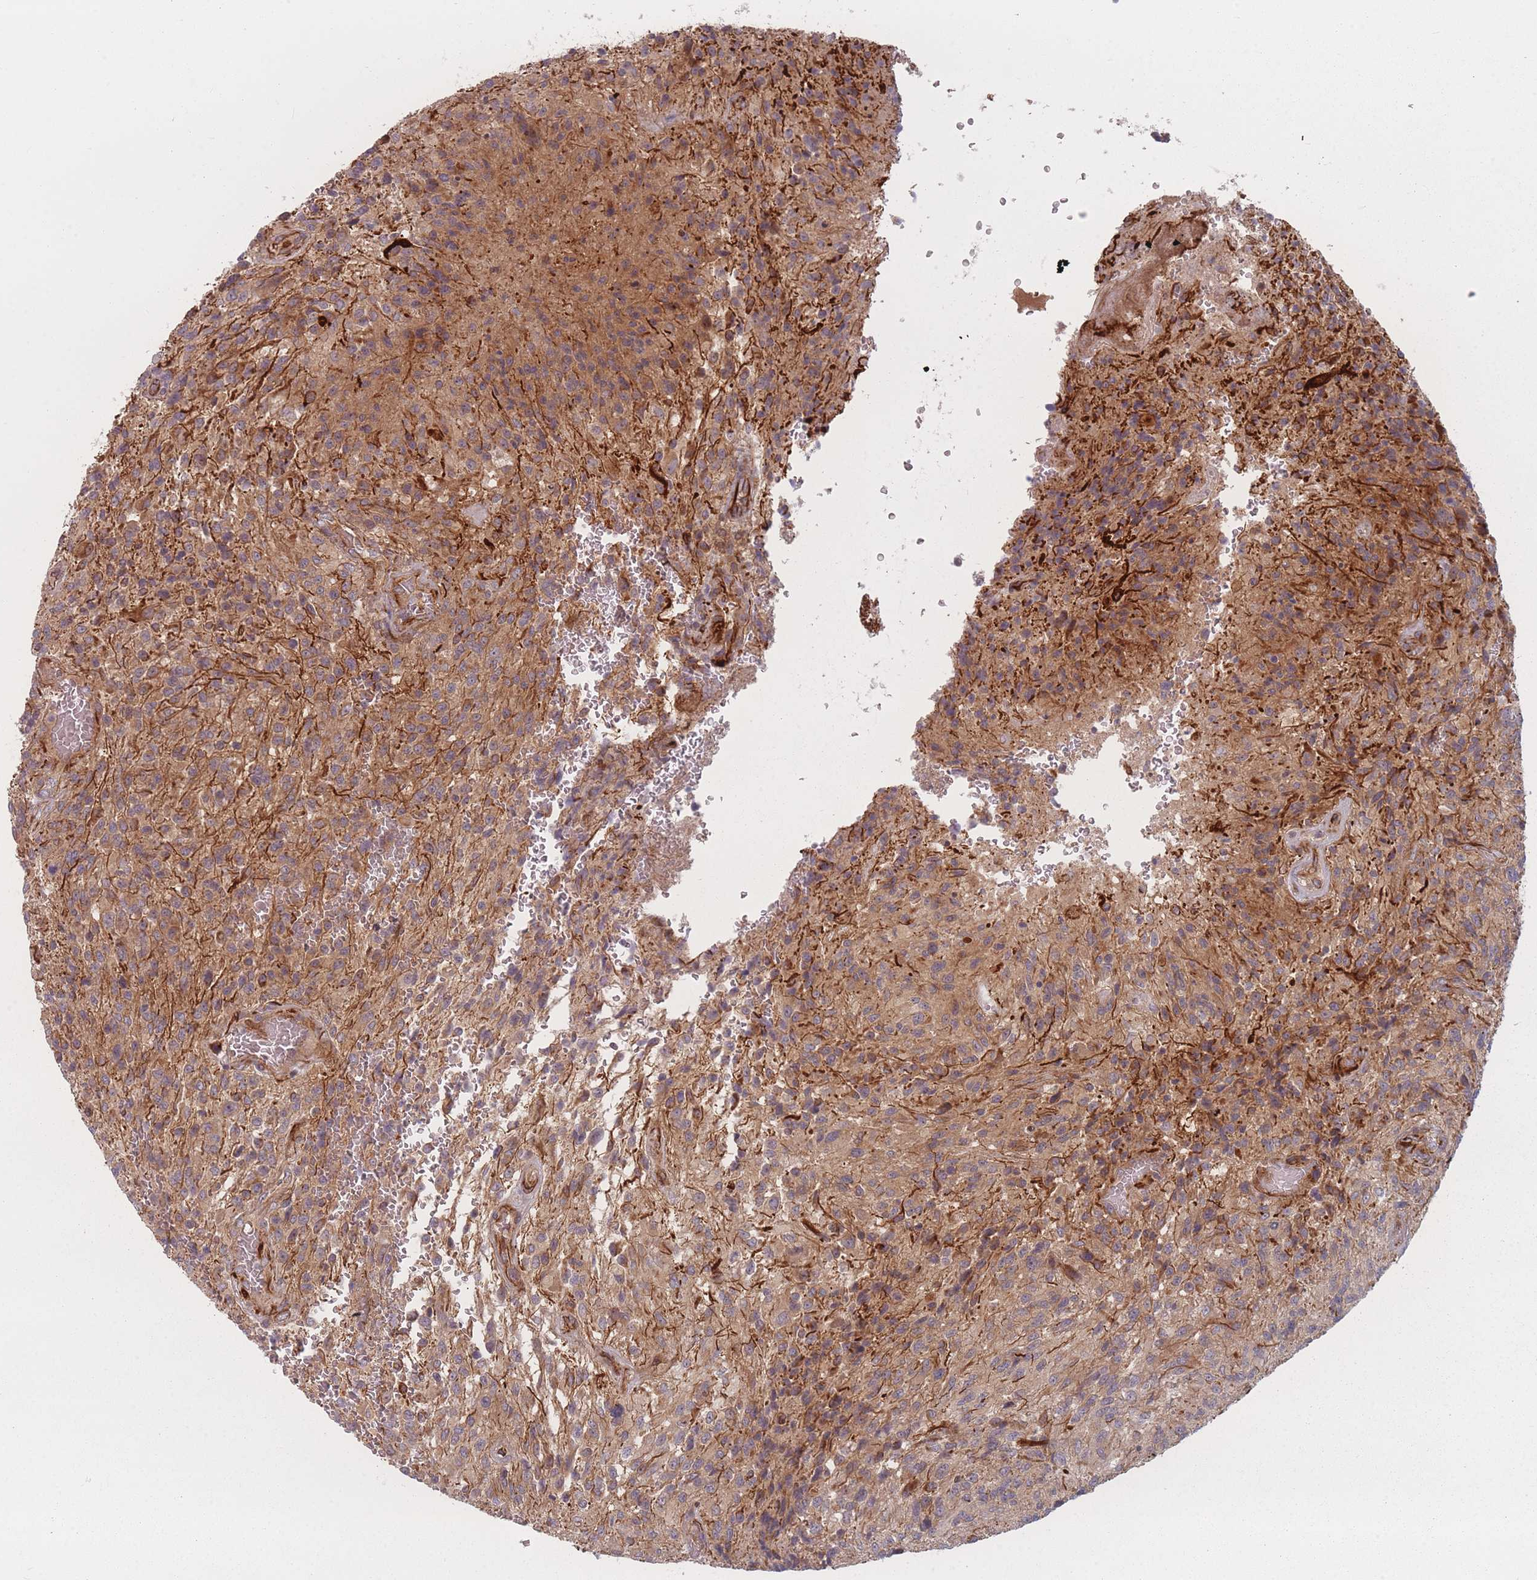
{"staining": {"intensity": "weak", "quantity": ">75%", "location": "cytoplasmic/membranous"}, "tissue": "glioma", "cell_type": "Tumor cells", "image_type": "cancer", "snomed": [{"axis": "morphology", "description": "Normal tissue, NOS"}, {"axis": "morphology", "description": "Glioma, malignant, High grade"}, {"axis": "topography", "description": "Cerebral cortex"}], "caption": "About >75% of tumor cells in high-grade glioma (malignant) exhibit weak cytoplasmic/membranous protein staining as visualized by brown immunohistochemical staining.", "gene": "EEF1AKMT2", "patient": {"sex": "male", "age": 56}}